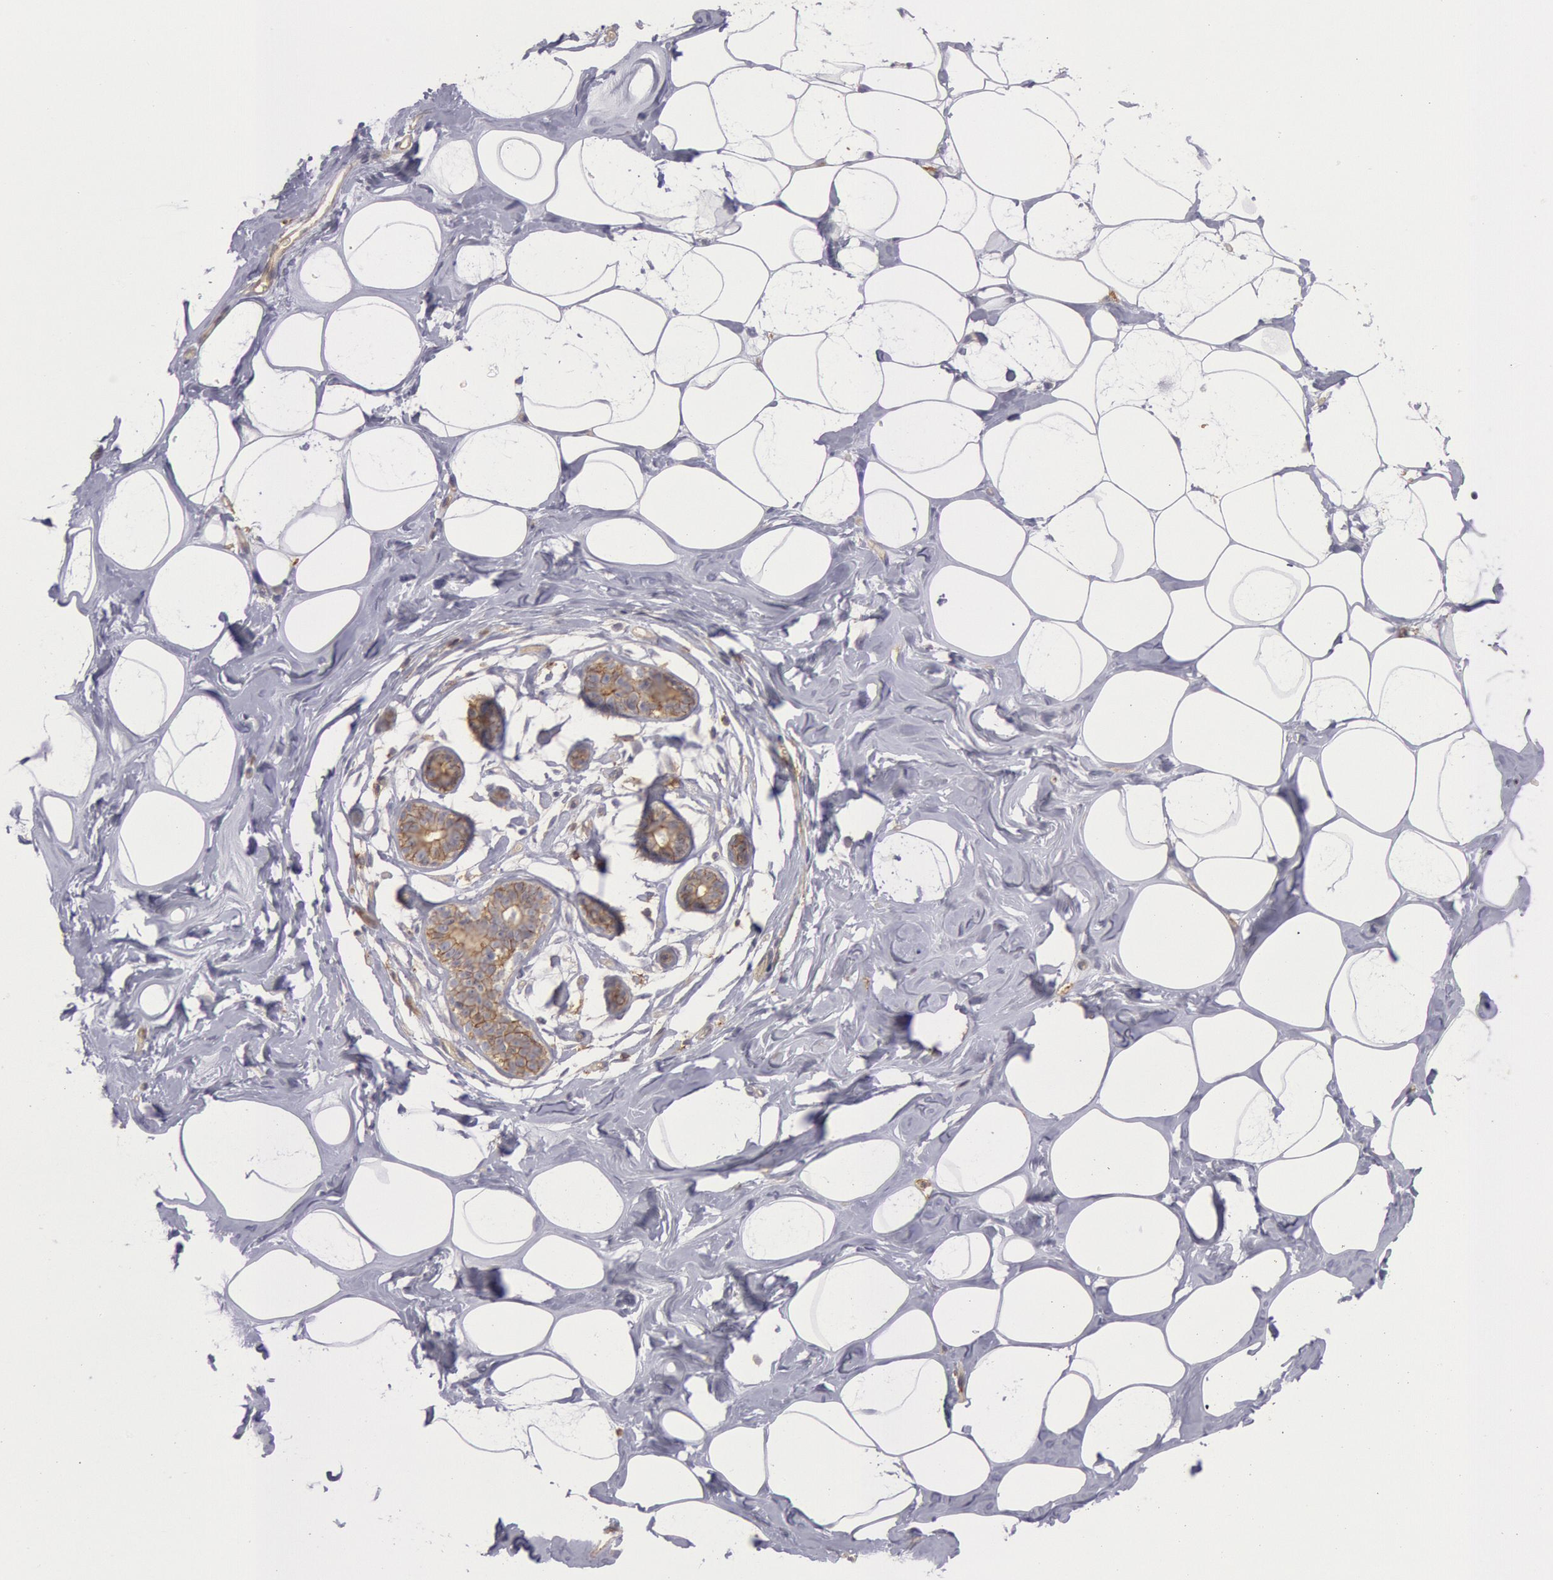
{"staining": {"intensity": "negative", "quantity": "none", "location": "none"}, "tissue": "breast", "cell_type": "Adipocytes", "image_type": "normal", "snomed": [{"axis": "morphology", "description": "Normal tissue, NOS"}, {"axis": "morphology", "description": "Fibrosis, NOS"}, {"axis": "topography", "description": "Breast"}], "caption": "Normal breast was stained to show a protein in brown. There is no significant positivity in adipocytes. Brightfield microscopy of IHC stained with DAB (3,3'-diaminobenzidine) (brown) and hematoxylin (blue), captured at high magnification.", "gene": "SNAP23", "patient": {"sex": "female", "age": 39}}